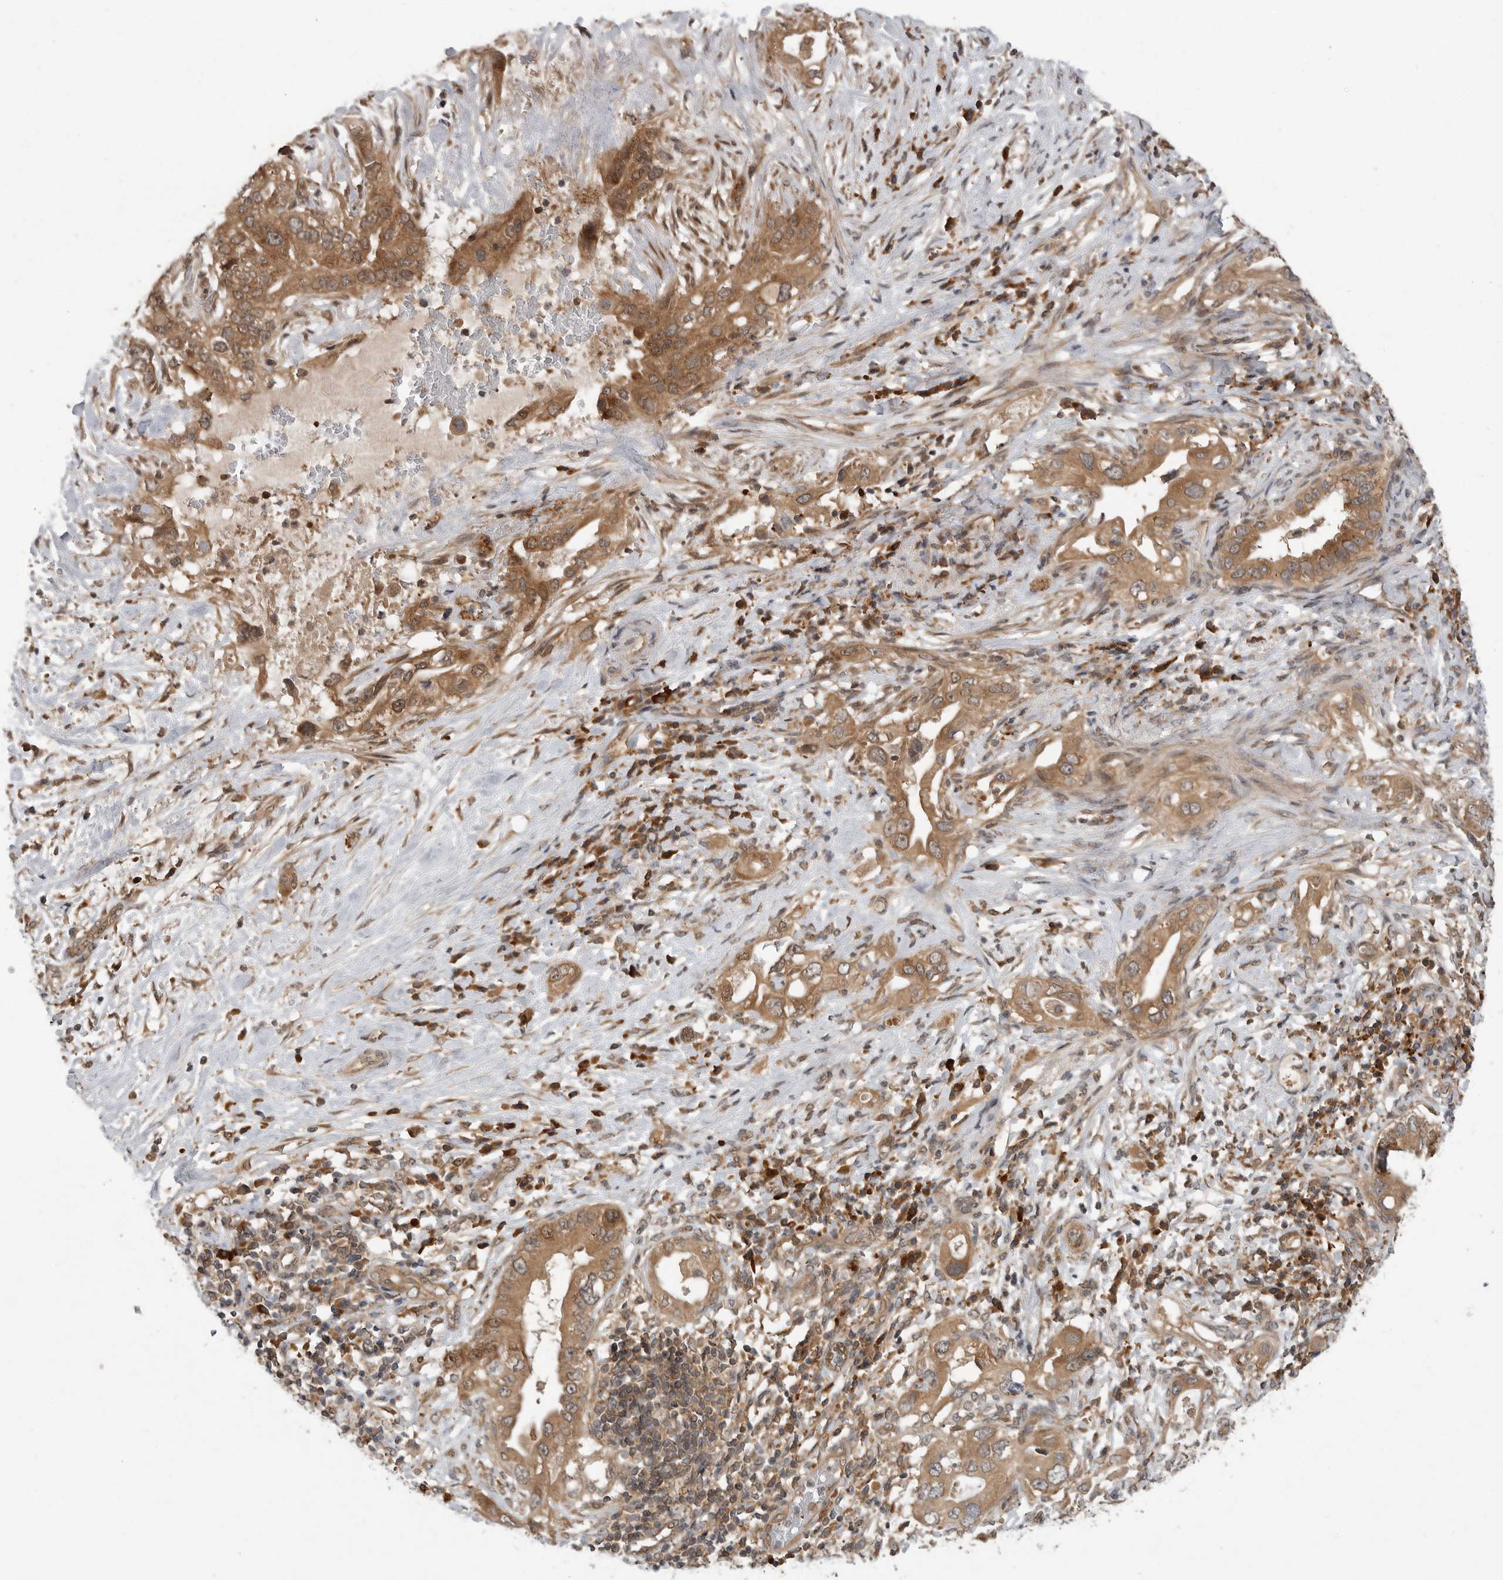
{"staining": {"intensity": "moderate", "quantity": ">75%", "location": "cytoplasmic/membranous"}, "tissue": "pancreatic cancer", "cell_type": "Tumor cells", "image_type": "cancer", "snomed": [{"axis": "morphology", "description": "Inflammation, NOS"}, {"axis": "morphology", "description": "Adenocarcinoma, NOS"}, {"axis": "topography", "description": "Pancreas"}], "caption": "Pancreatic cancer was stained to show a protein in brown. There is medium levels of moderate cytoplasmic/membranous expression in about >75% of tumor cells.", "gene": "OSBPL9", "patient": {"sex": "female", "age": 56}}